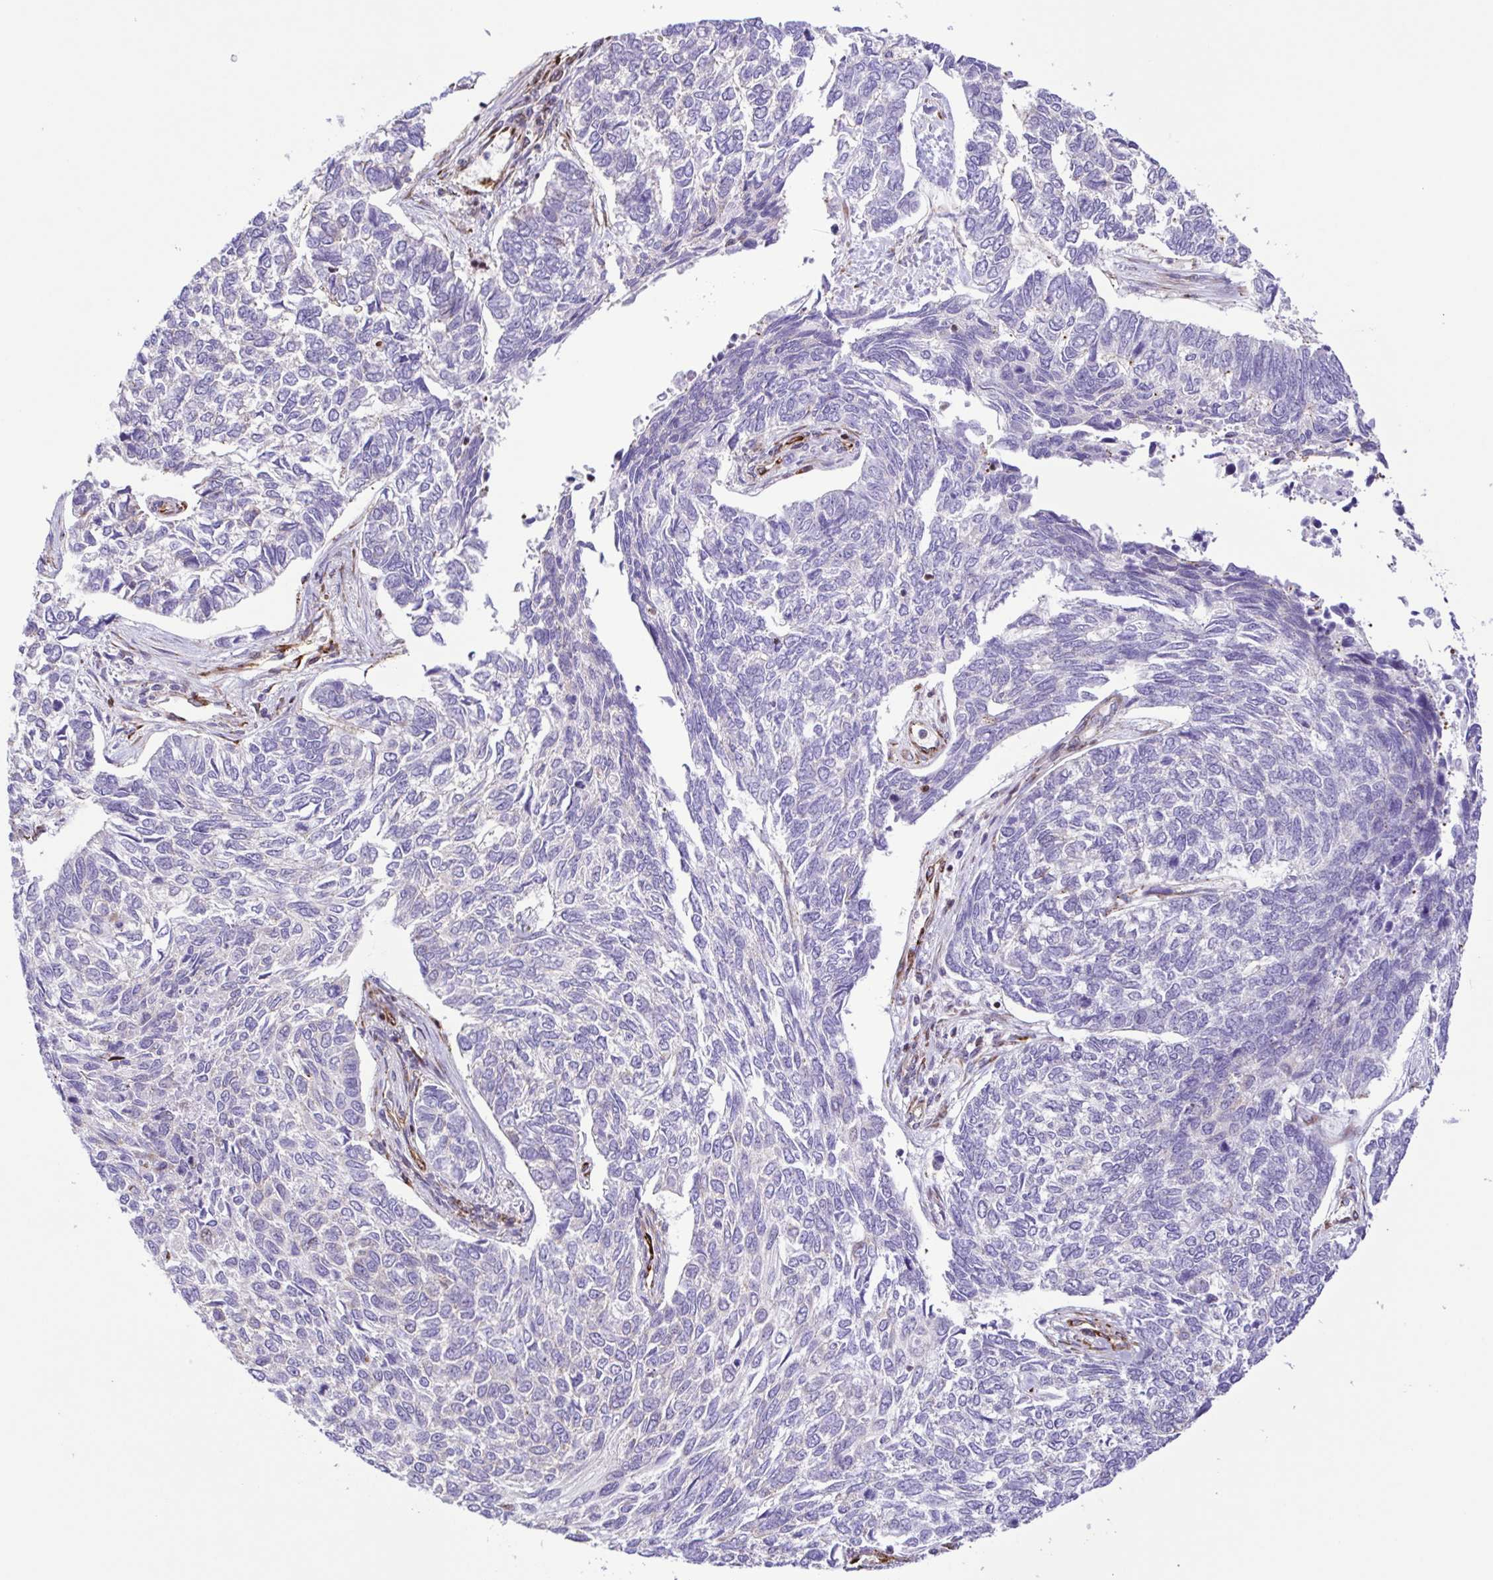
{"staining": {"intensity": "negative", "quantity": "none", "location": "none"}, "tissue": "skin cancer", "cell_type": "Tumor cells", "image_type": "cancer", "snomed": [{"axis": "morphology", "description": "Basal cell carcinoma"}, {"axis": "topography", "description": "Skin"}], "caption": "DAB immunohistochemical staining of skin basal cell carcinoma shows no significant positivity in tumor cells.", "gene": "FLT1", "patient": {"sex": "female", "age": 65}}